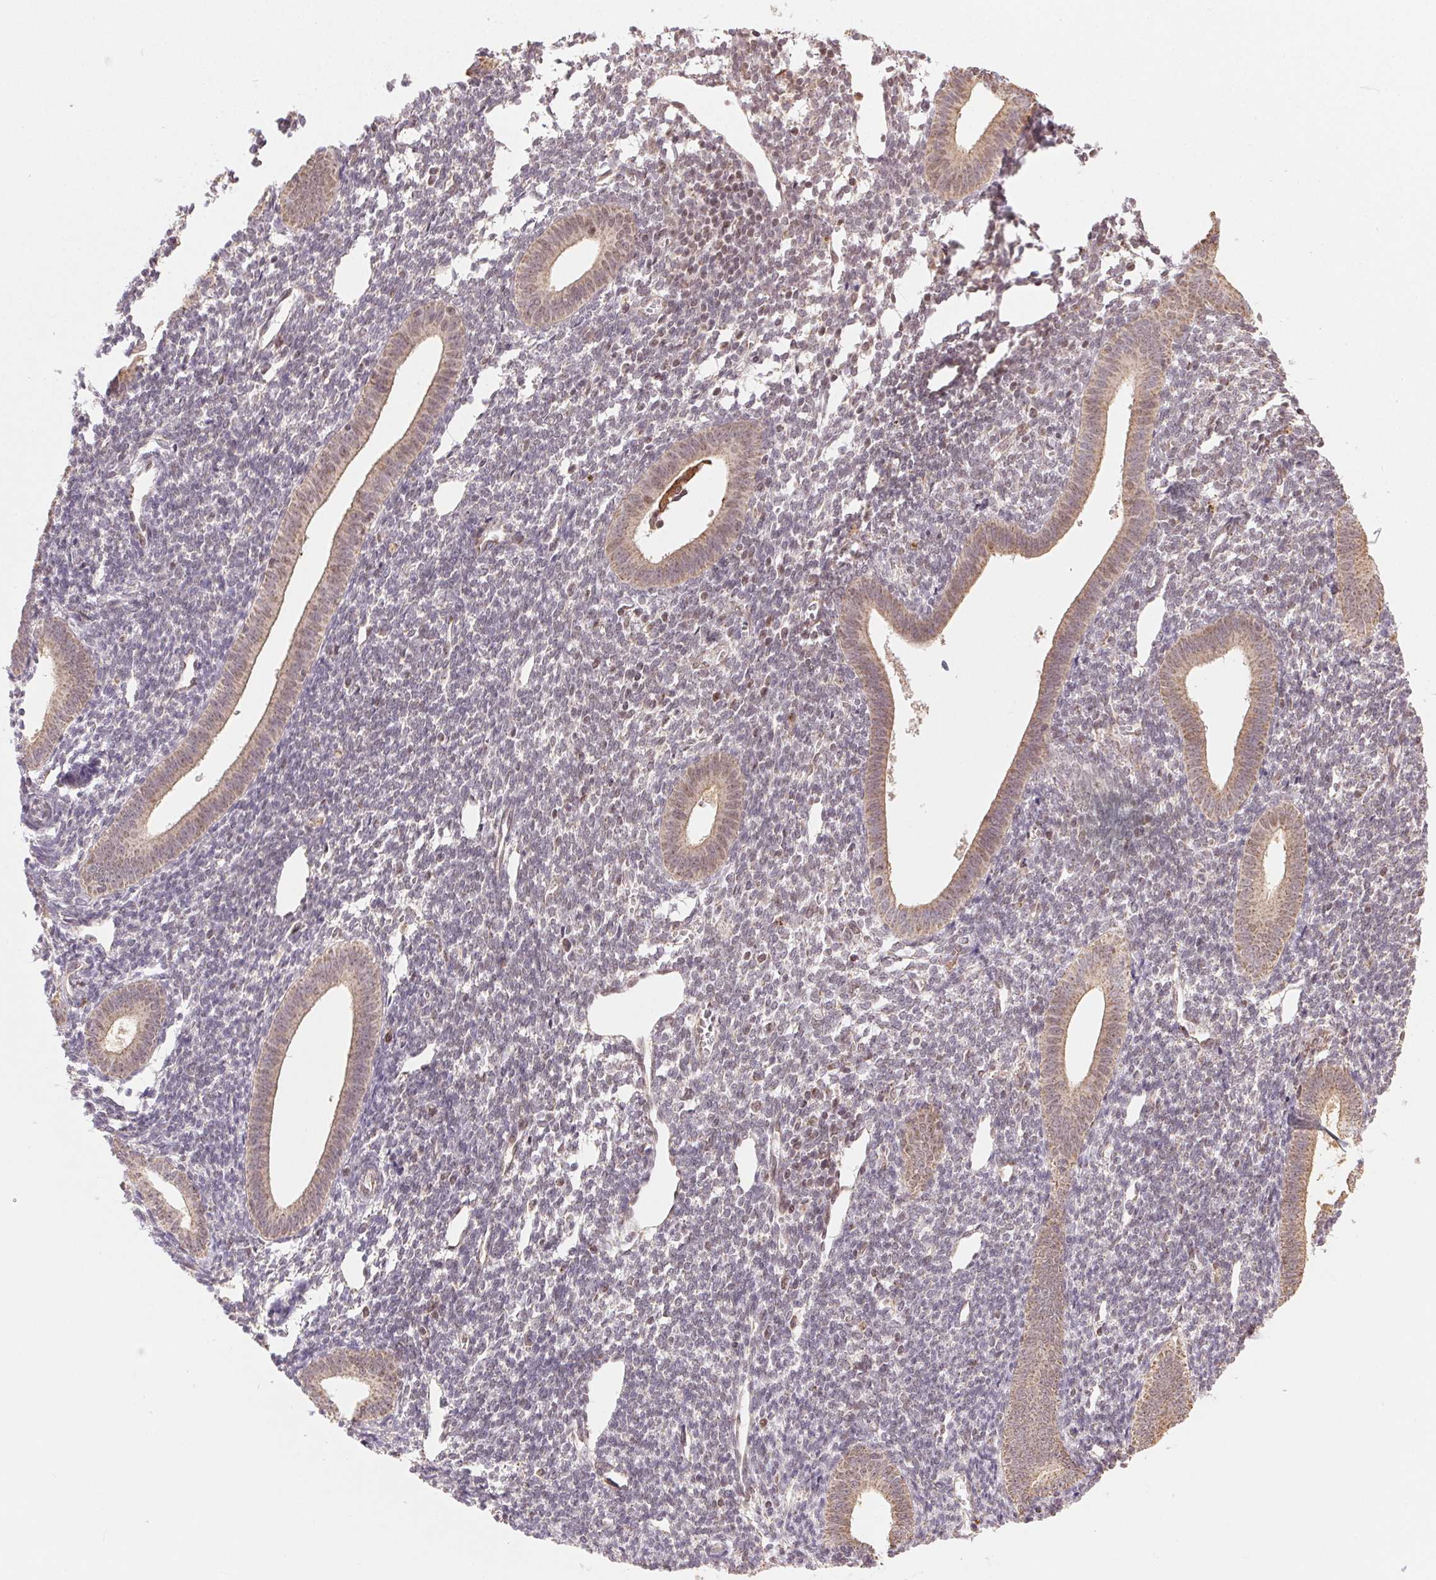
{"staining": {"intensity": "negative", "quantity": "none", "location": "none"}, "tissue": "endometrium", "cell_type": "Cells in endometrial stroma", "image_type": "normal", "snomed": [{"axis": "morphology", "description": "Normal tissue, NOS"}, {"axis": "topography", "description": "Endometrium"}], "caption": "Endometrium stained for a protein using IHC demonstrates no staining cells in endometrial stroma.", "gene": "PIWIL4", "patient": {"sex": "female", "age": 25}}